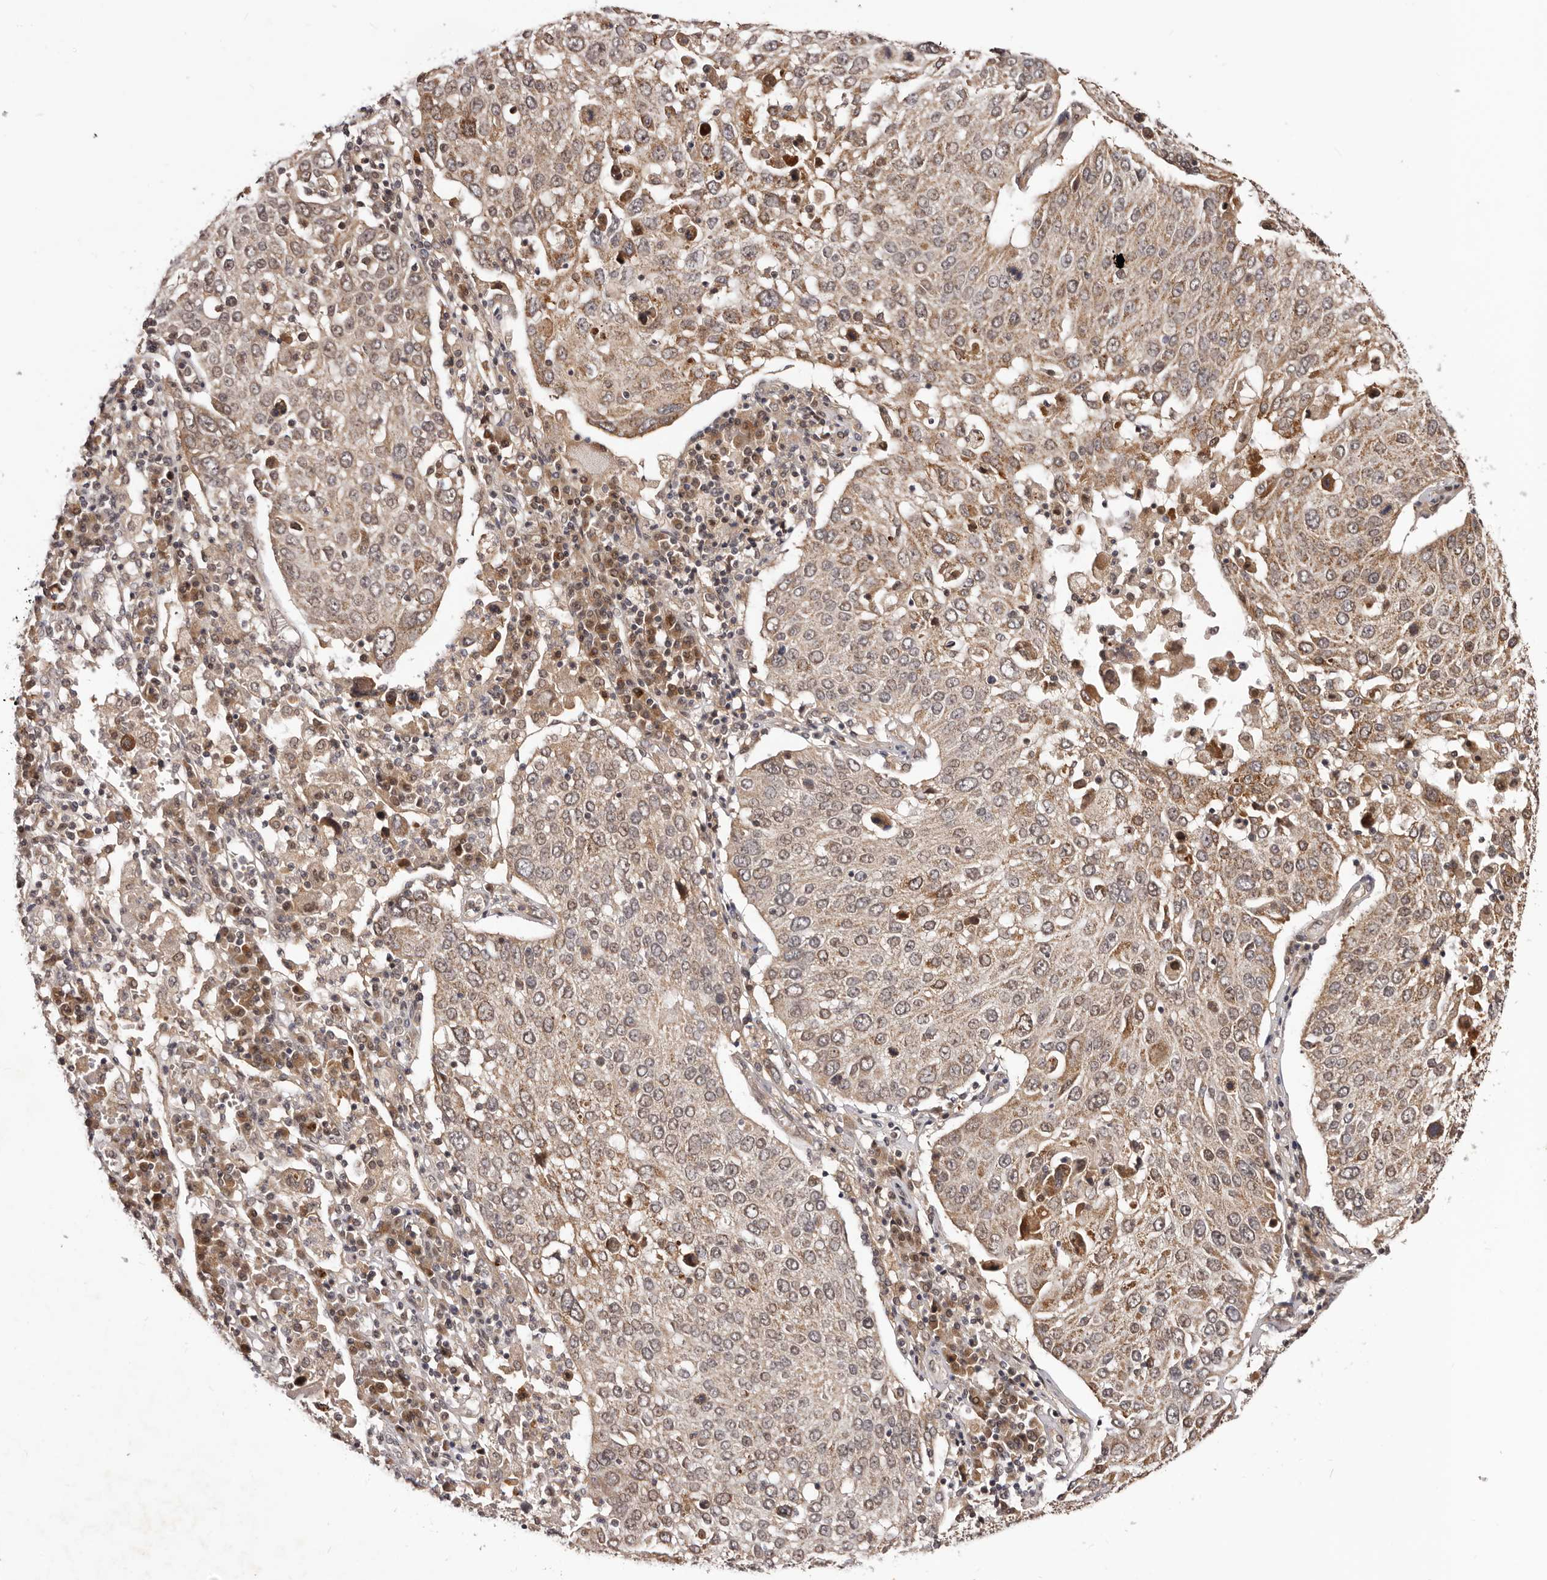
{"staining": {"intensity": "weak", "quantity": ">75%", "location": "cytoplasmic/membranous"}, "tissue": "lung cancer", "cell_type": "Tumor cells", "image_type": "cancer", "snomed": [{"axis": "morphology", "description": "Squamous cell carcinoma, NOS"}, {"axis": "topography", "description": "Lung"}], "caption": "The micrograph reveals a brown stain indicating the presence of a protein in the cytoplasmic/membranous of tumor cells in lung cancer (squamous cell carcinoma).", "gene": "MDP1", "patient": {"sex": "male", "age": 65}}